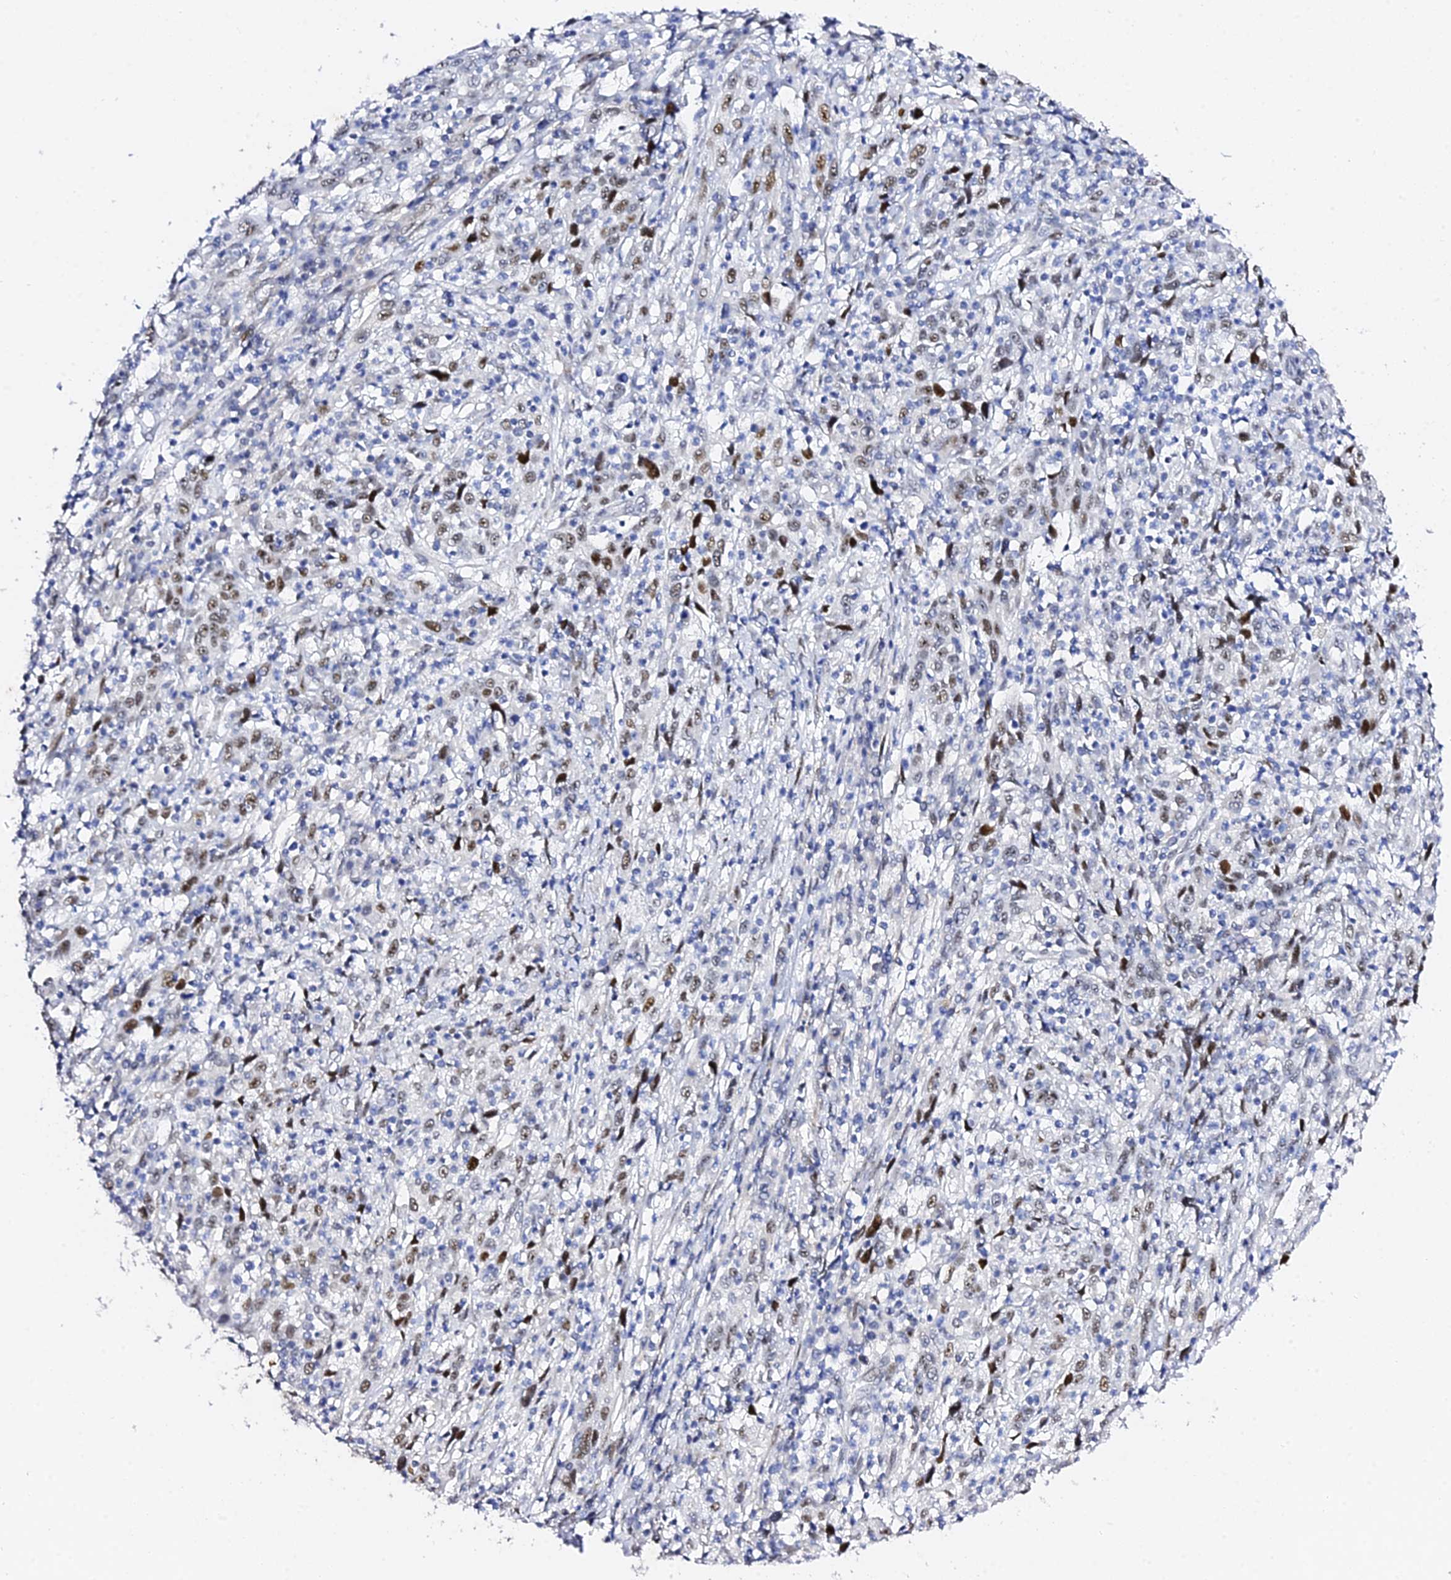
{"staining": {"intensity": "weak", "quantity": "25%-75%", "location": "nuclear"}, "tissue": "cervical cancer", "cell_type": "Tumor cells", "image_type": "cancer", "snomed": [{"axis": "morphology", "description": "Squamous cell carcinoma, NOS"}, {"axis": "topography", "description": "Cervix"}], "caption": "Human cervical squamous cell carcinoma stained with a protein marker demonstrates weak staining in tumor cells.", "gene": "POFUT2", "patient": {"sex": "female", "age": 46}}